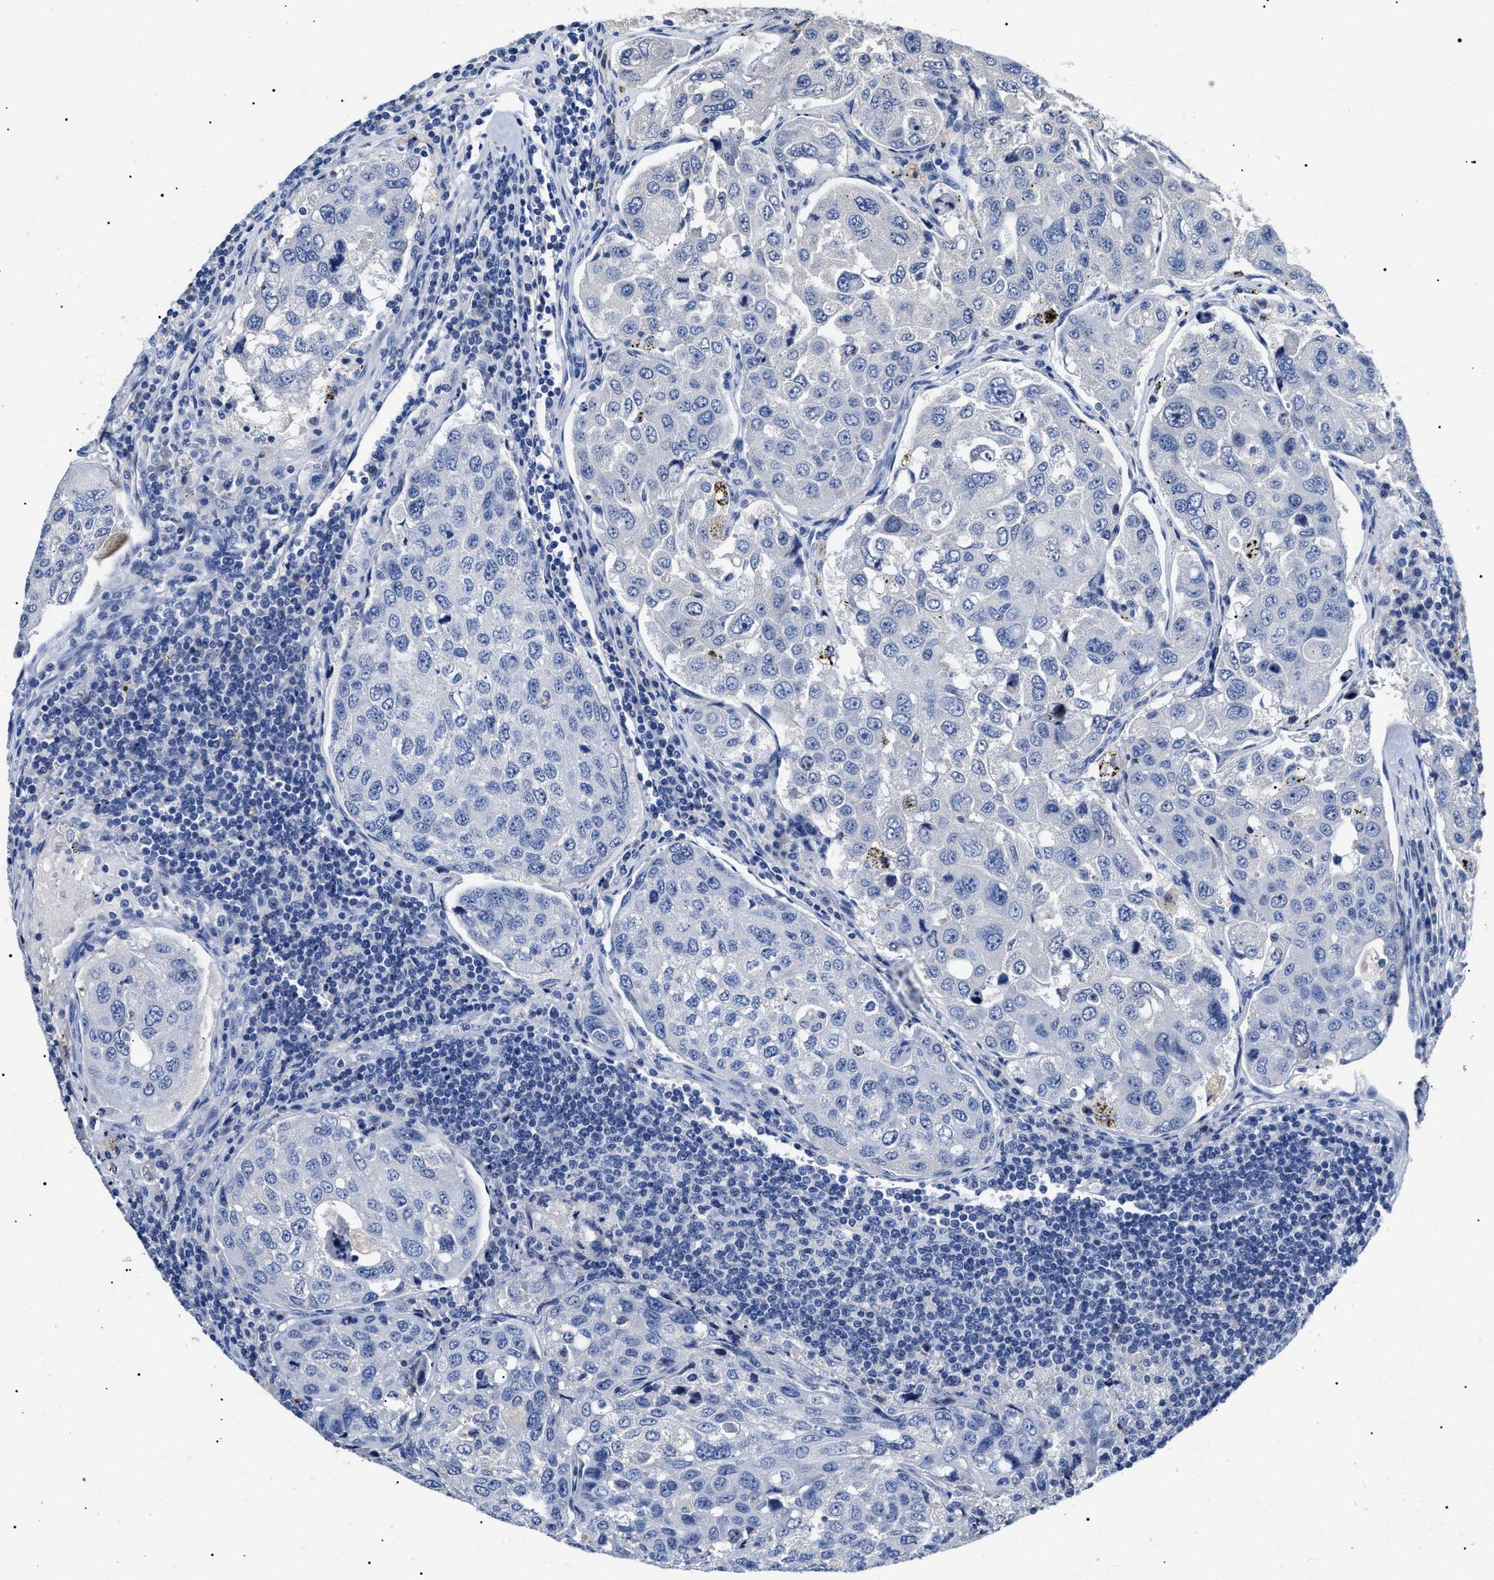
{"staining": {"intensity": "negative", "quantity": "none", "location": "none"}, "tissue": "urothelial cancer", "cell_type": "Tumor cells", "image_type": "cancer", "snomed": [{"axis": "morphology", "description": "Urothelial carcinoma, High grade"}, {"axis": "topography", "description": "Lymph node"}, {"axis": "topography", "description": "Urinary bladder"}], "caption": "Immunohistochemistry histopathology image of neoplastic tissue: human high-grade urothelial carcinoma stained with DAB shows no significant protein positivity in tumor cells. (DAB (3,3'-diaminobenzidine) immunohistochemistry (IHC) visualized using brightfield microscopy, high magnification).", "gene": "LRRC8E", "patient": {"sex": "male", "age": 51}}